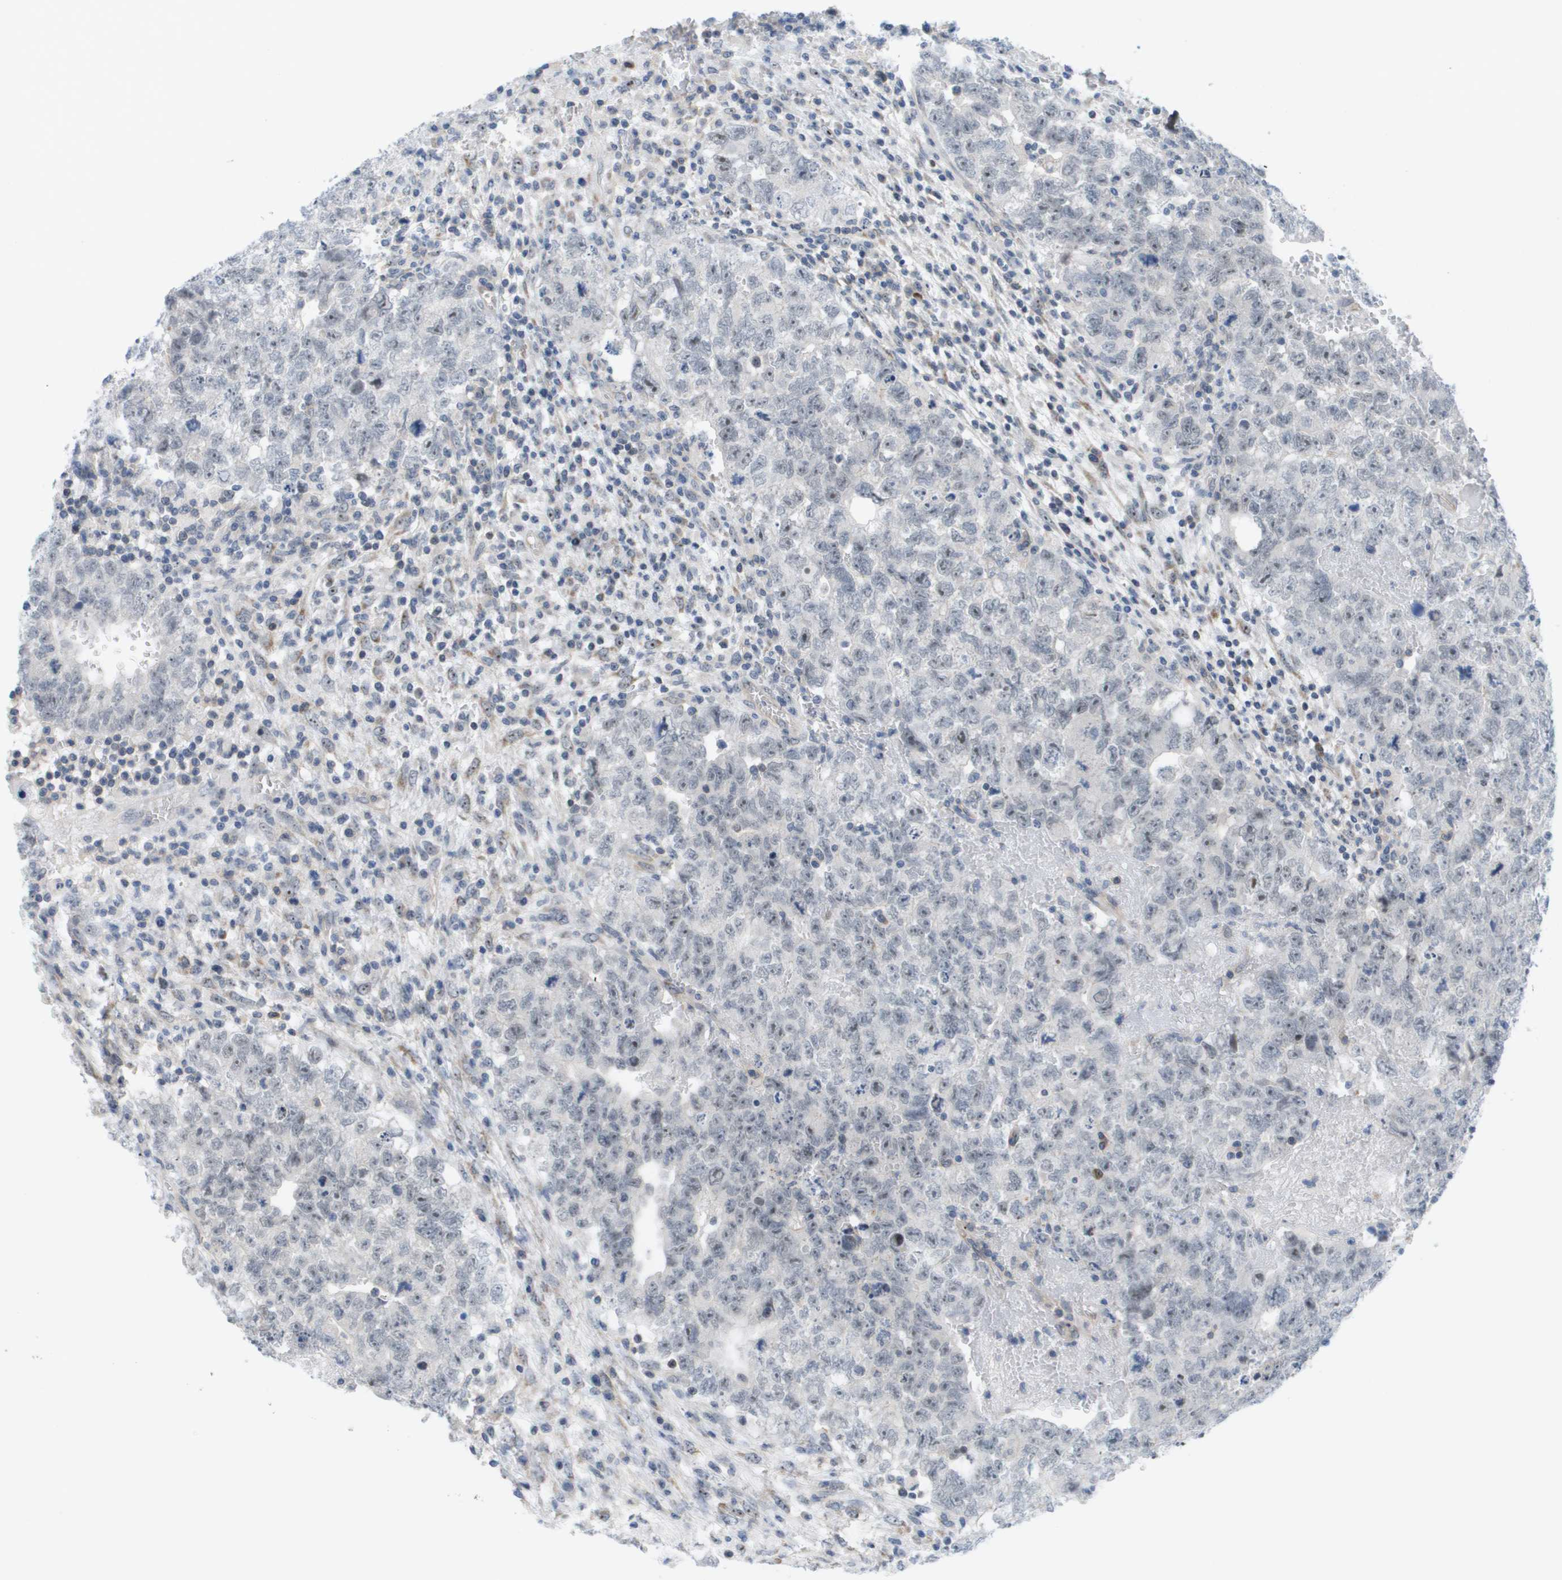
{"staining": {"intensity": "negative", "quantity": "none", "location": "none"}, "tissue": "testis cancer", "cell_type": "Tumor cells", "image_type": "cancer", "snomed": [{"axis": "morphology", "description": "Seminoma, NOS"}, {"axis": "morphology", "description": "Carcinoma, Embryonal, NOS"}, {"axis": "topography", "description": "Testis"}], "caption": "An immunohistochemistry image of embryonal carcinoma (testis) is shown. There is no staining in tumor cells of embryonal carcinoma (testis).", "gene": "MTARC2", "patient": {"sex": "male", "age": 38}}